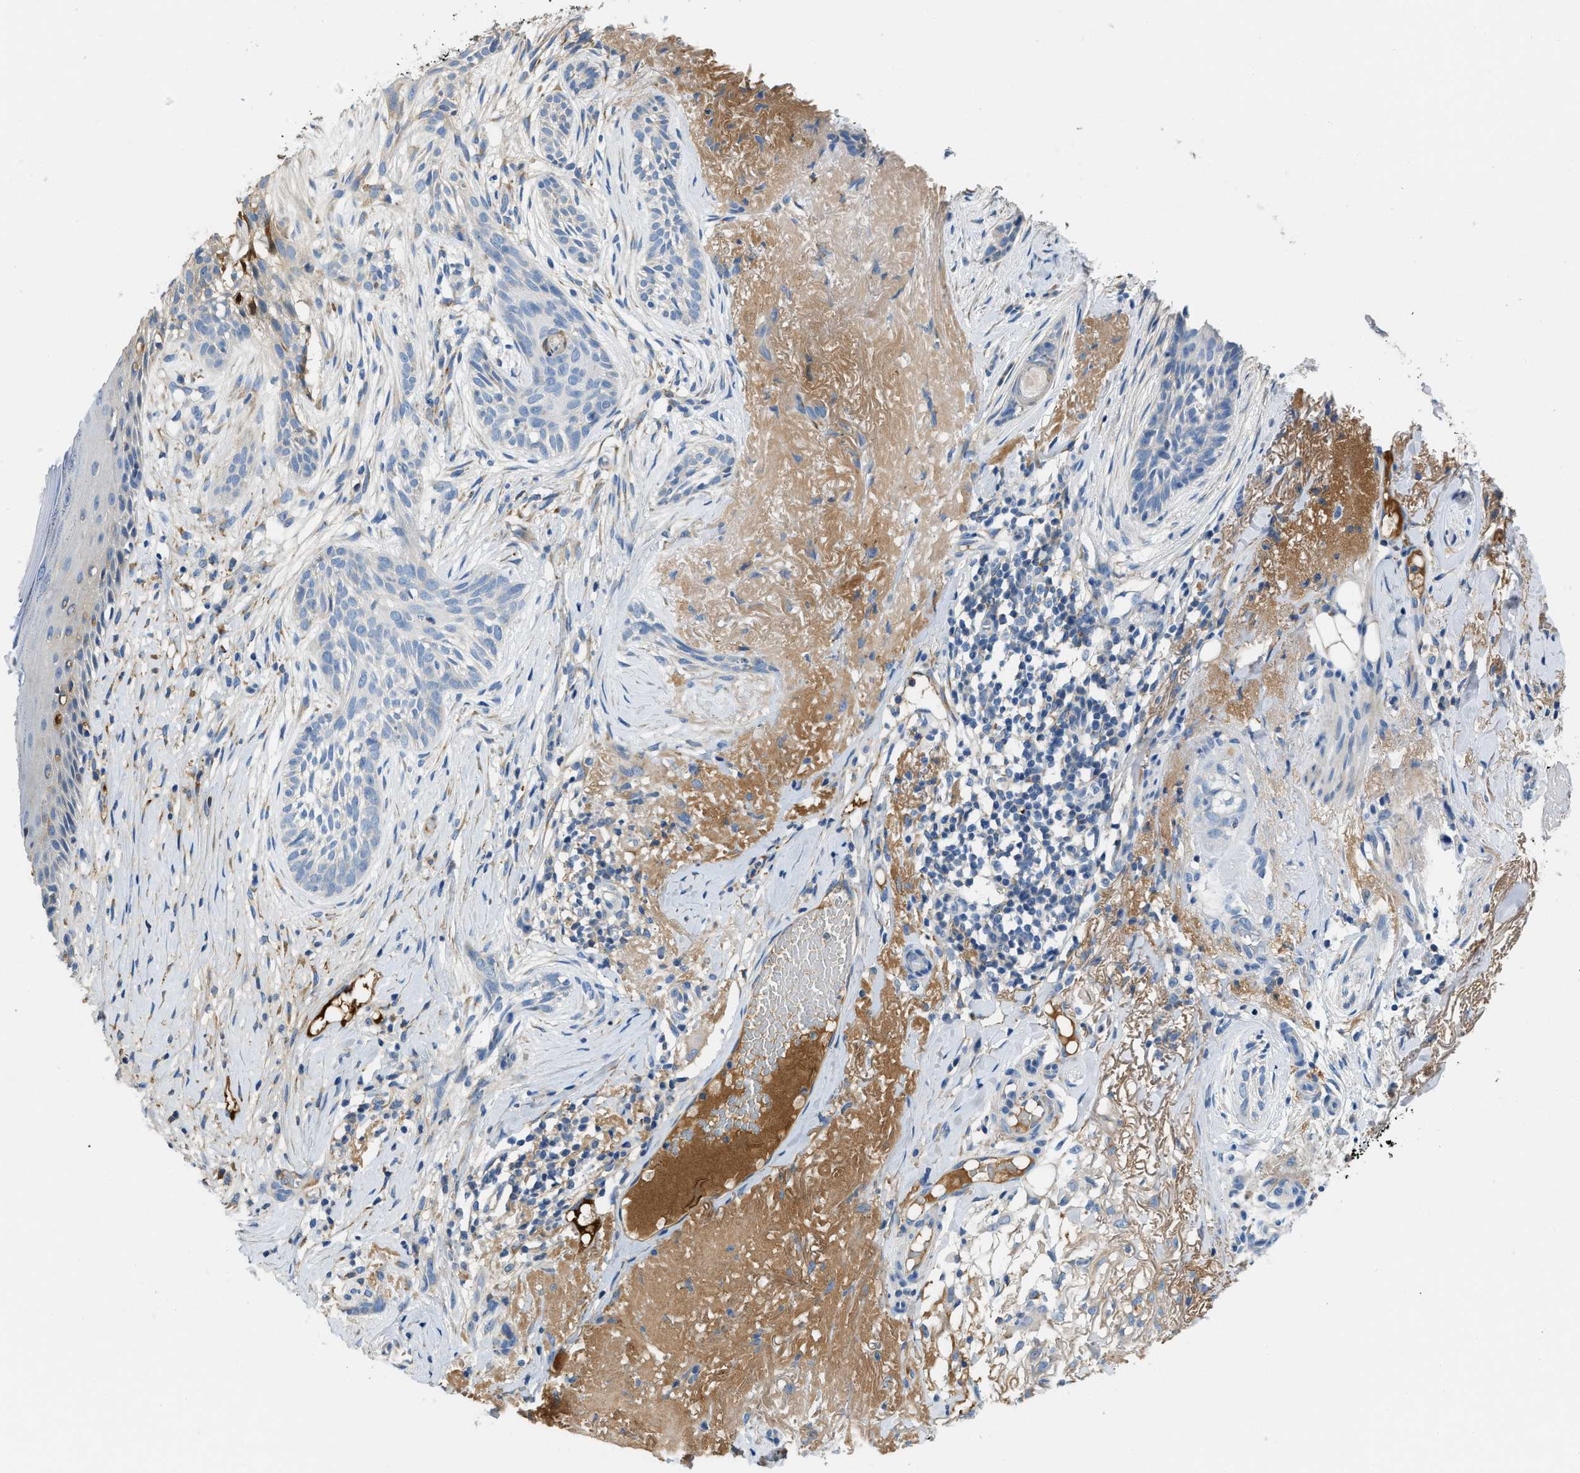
{"staining": {"intensity": "negative", "quantity": "none", "location": "none"}, "tissue": "skin cancer", "cell_type": "Tumor cells", "image_type": "cancer", "snomed": [{"axis": "morphology", "description": "Basal cell carcinoma"}, {"axis": "topography", "description": "Skin"}], "caption": "Immunohistochemical staining of human skin cancer (basal cell carcinoma) exhibits no significant expression in tumor cells. (DAB (3,3'-diaminobenzidine) immunohistochemistry (IHC), high magnification).", "gene": "C1S", "patient": {"sex": "female", "age": 88}}